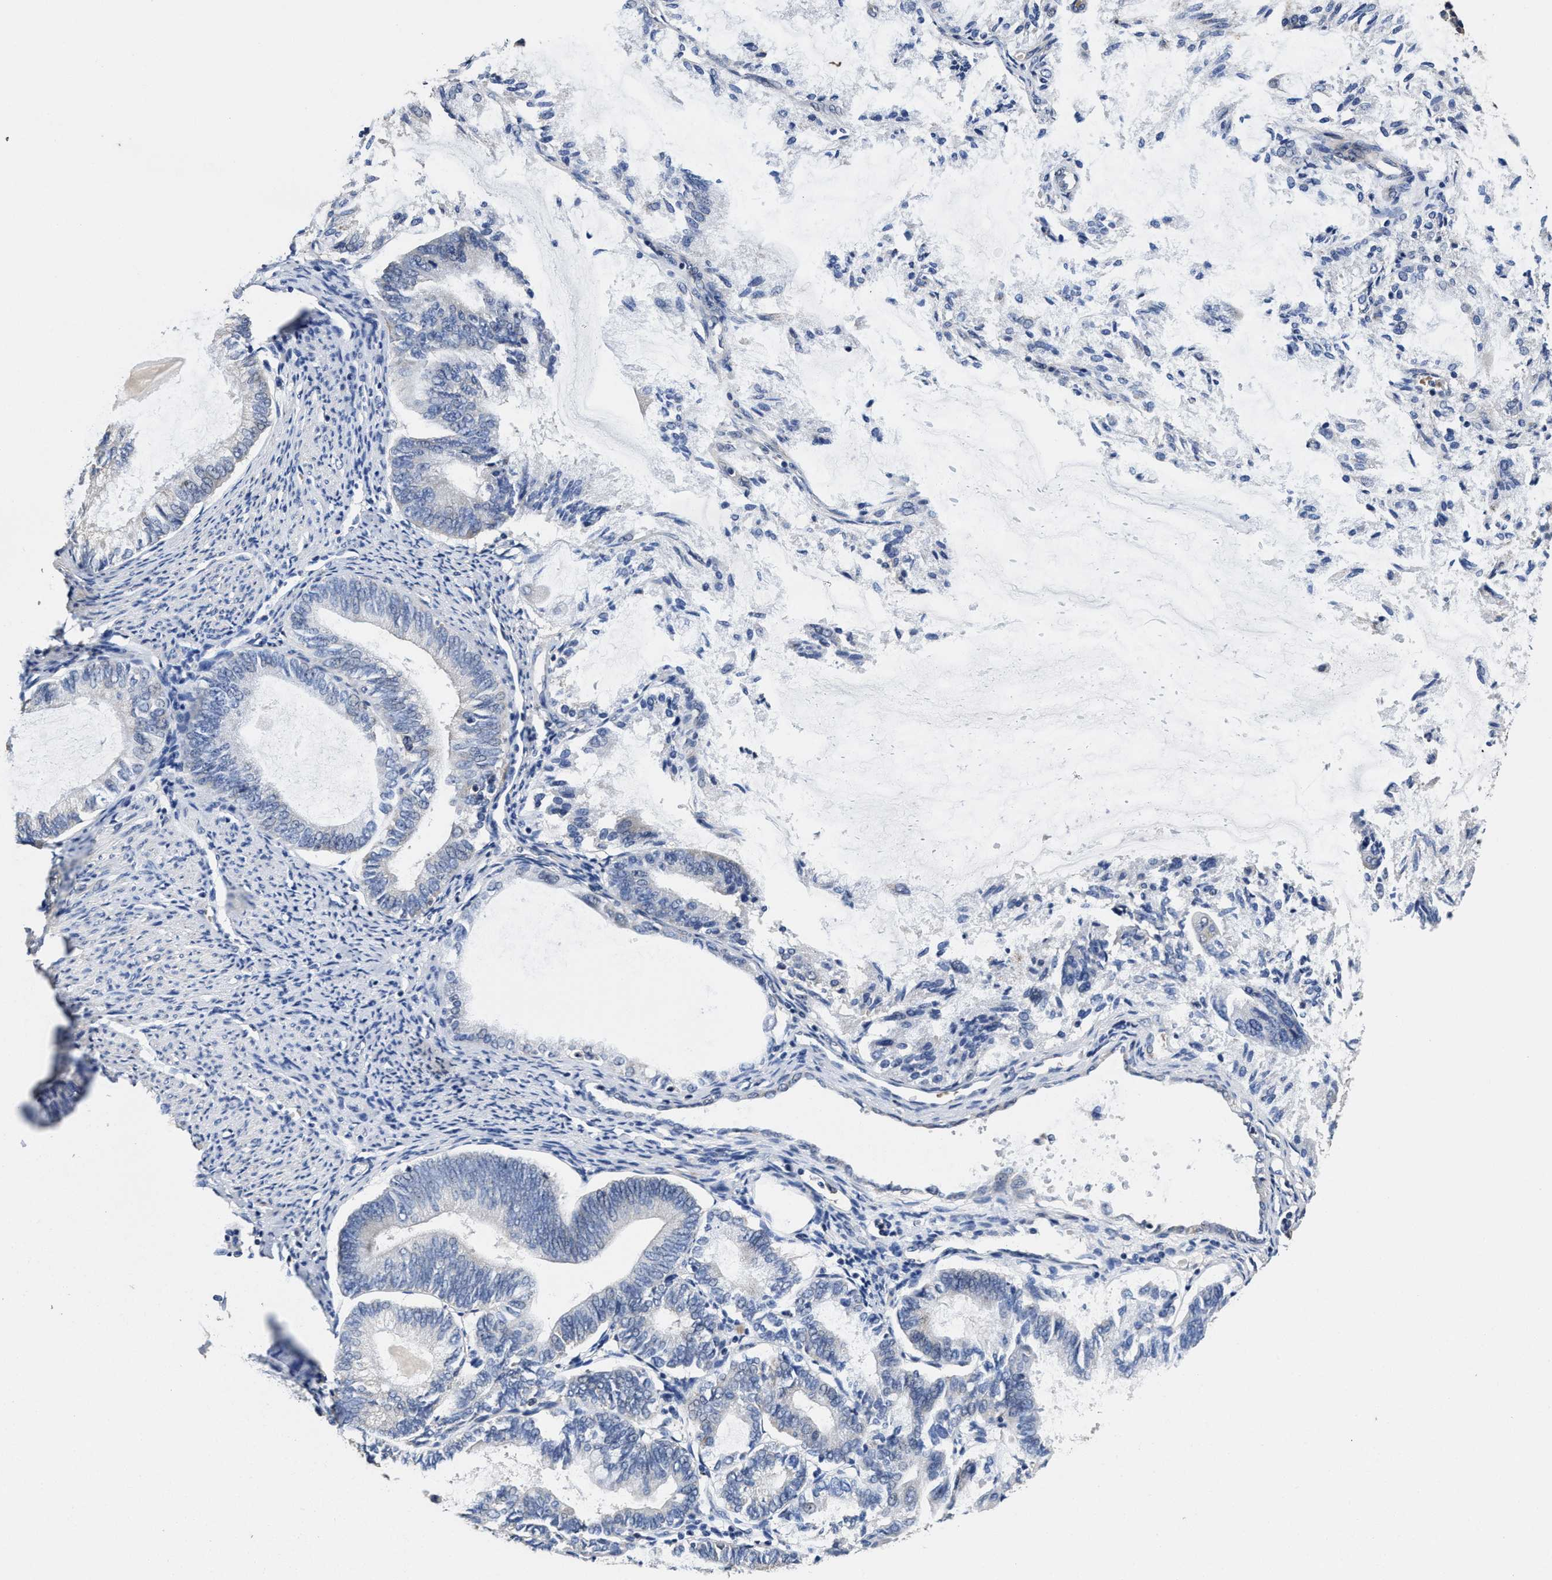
{"staining": {"intensity": "negative", "quantity": "none", "location": "none"}, "tissue": "endometrial cancer", "cell_type": "Tumor cells", "image_type": "cancer", "snomed": [{"axis": "morphology", "description": "Adenocarcinoma, NOS"}, {"axis": "topography", "description": "Endometrium"}], "caption": "IHC image of endometrial cancer (adenocarcinoma) stained for a protein (brown), which shows no staining in tumor cells. (DAB (3,3'-diaminobenzidine) immunohistochemistry (IHC), high magnification).", "gene": "ZFAT", "patient": {"sex": "female", "age": 86}}